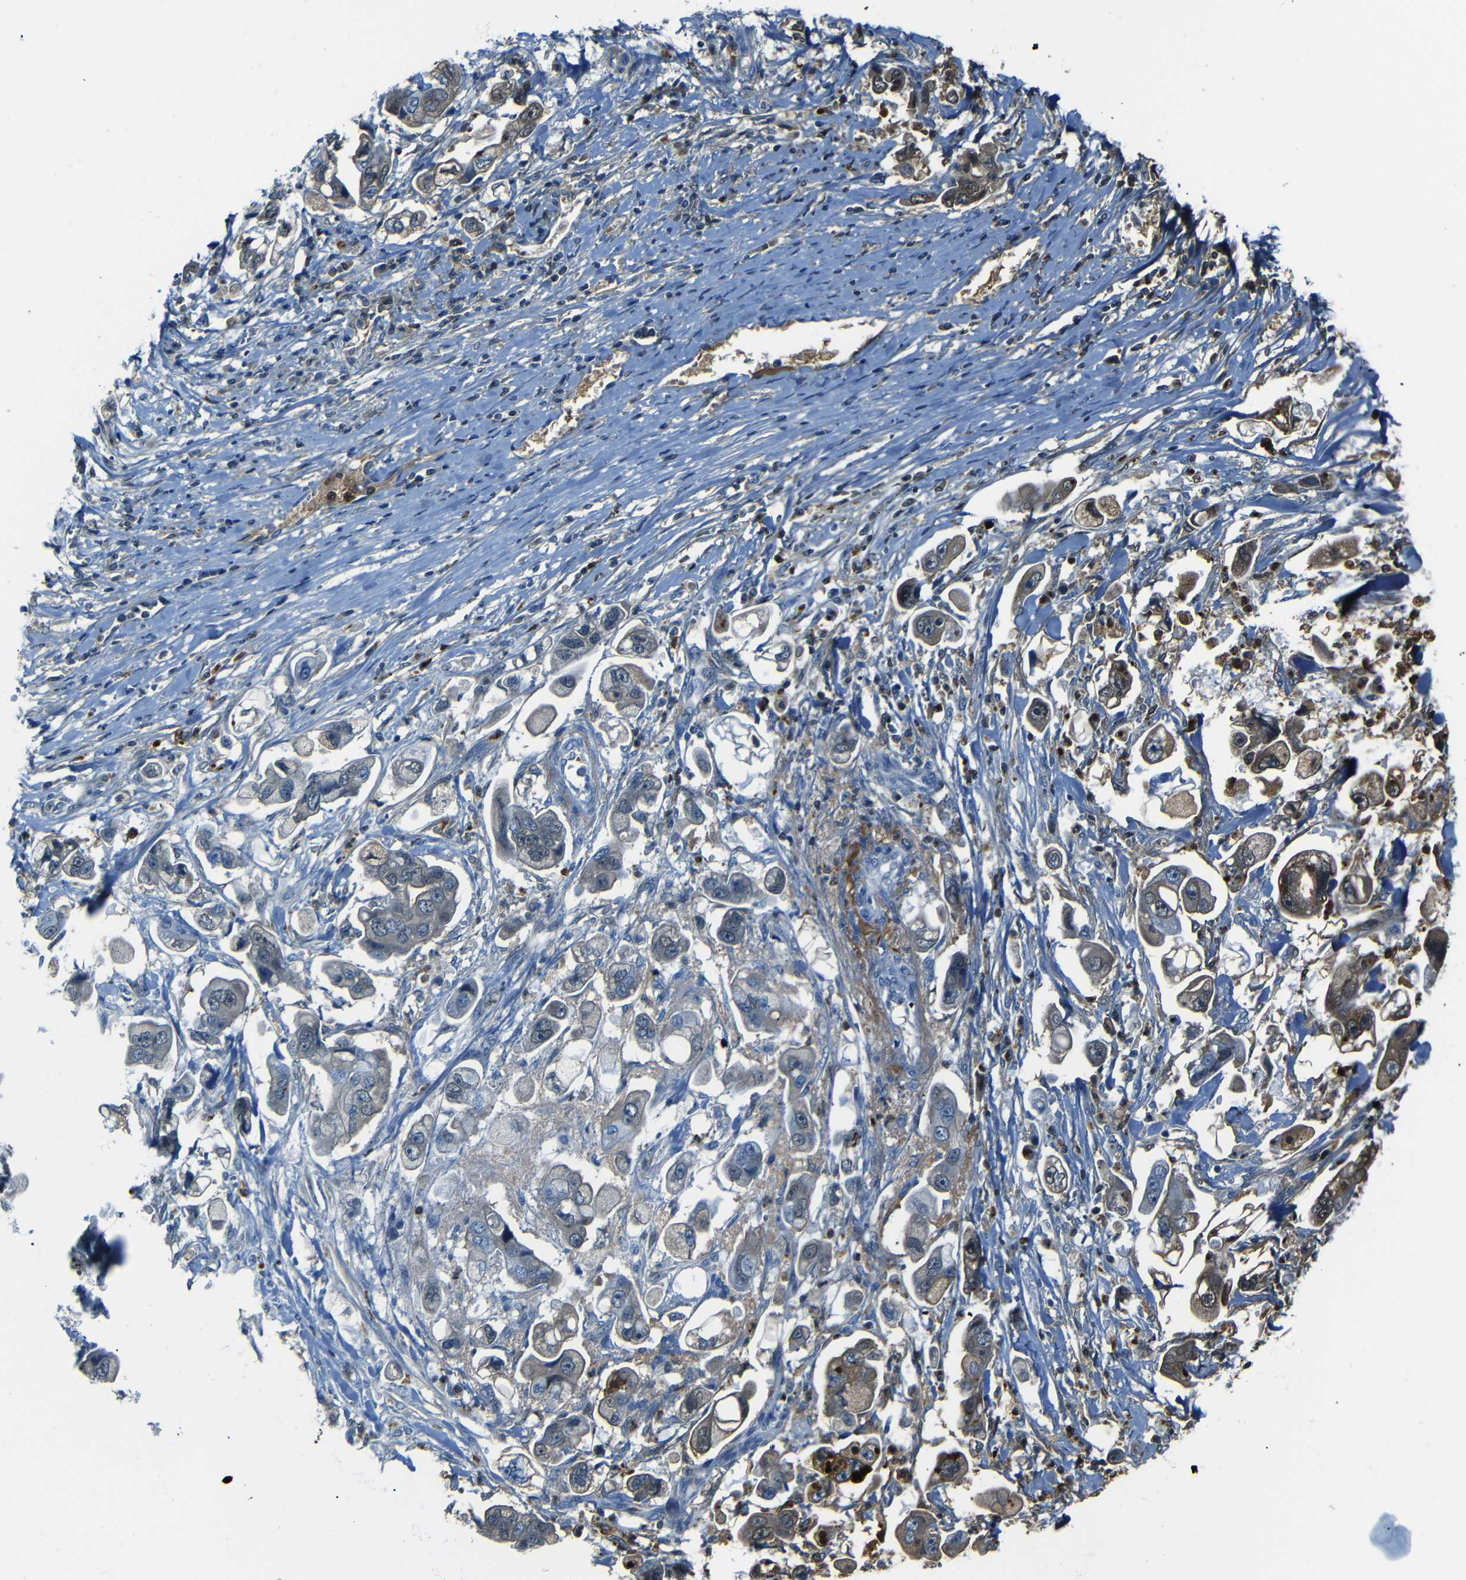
{"staining": {"intensity": "moderate", "quantity": "25%-75%", "location": "cytoplasmic/membranous"}, "tissue": "stomach cancer", "cell_type": "Tumor cells", "image_type": "cancer", "snomed": [{"axis": "morphology", "description": "Adenocarcinoma, NOS"}, {"axis": "topography", "description": "Stomach"}], "caption": "Immunohistochemistry (IHC) staining of adenocarcinoma (stomach), which displays medium levels of moderate cytoplasmic/membranous staining in approximately 25%-75% of tumor cells indicating moderate cytoplasmic/membranous protein expression. The staining was performed using DAB (3,3'-diaminobenzidine) (brown) for protein detection and nuclei were counterstained in hematoxylin (blue).", "gene": "SERPINA1", "patient": {"sex": "male", "age": 62}}